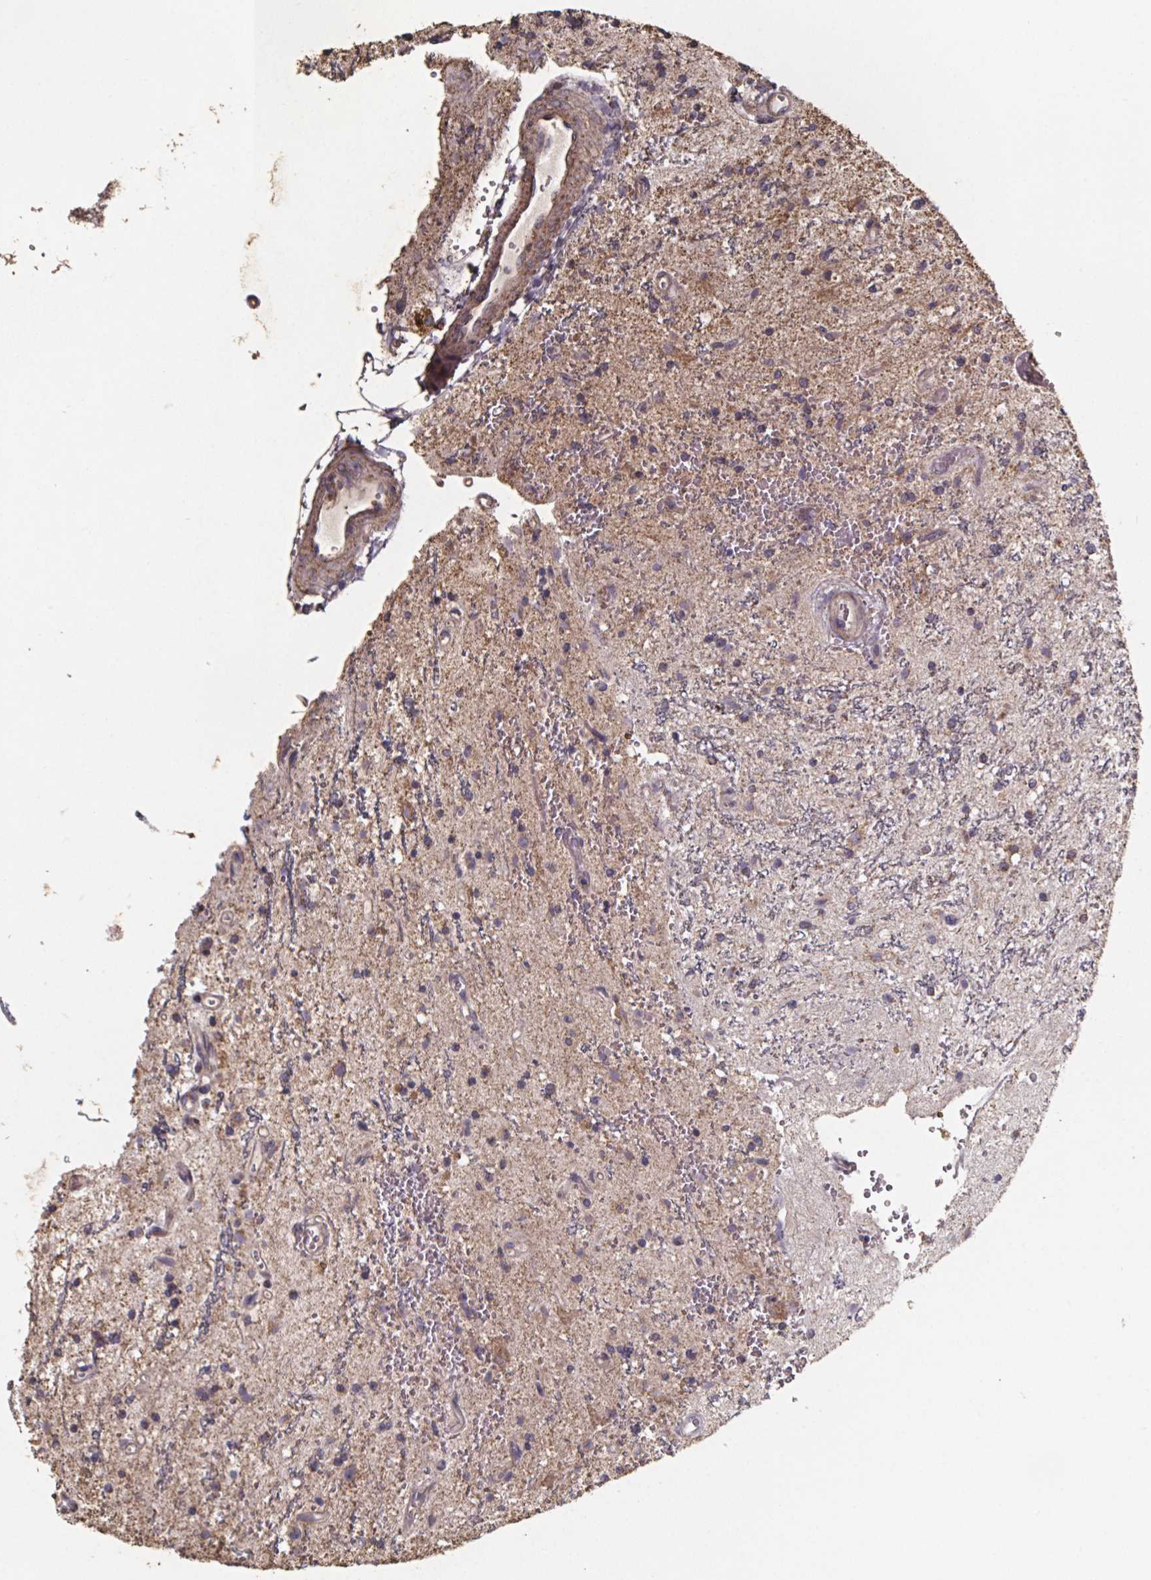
{"staining": {"intensity": "negative", "quantity": "none", "location": "none"}, "tissue": "glioma", "cell_type": "Tumor cells", "image_type": "cancer", "snomed": [{"axis": "morphology", "description": "Glioma, malignant, Low grade"}, {"axis": "topography", "description": "Cerebellum"}], "caption": "This is a micrograph of immunohistochemistry staining of glioma, which shows no expression in tumor cells.", "gene": "SLC35D2", "patient": {"sex": "female", "age": 14}}